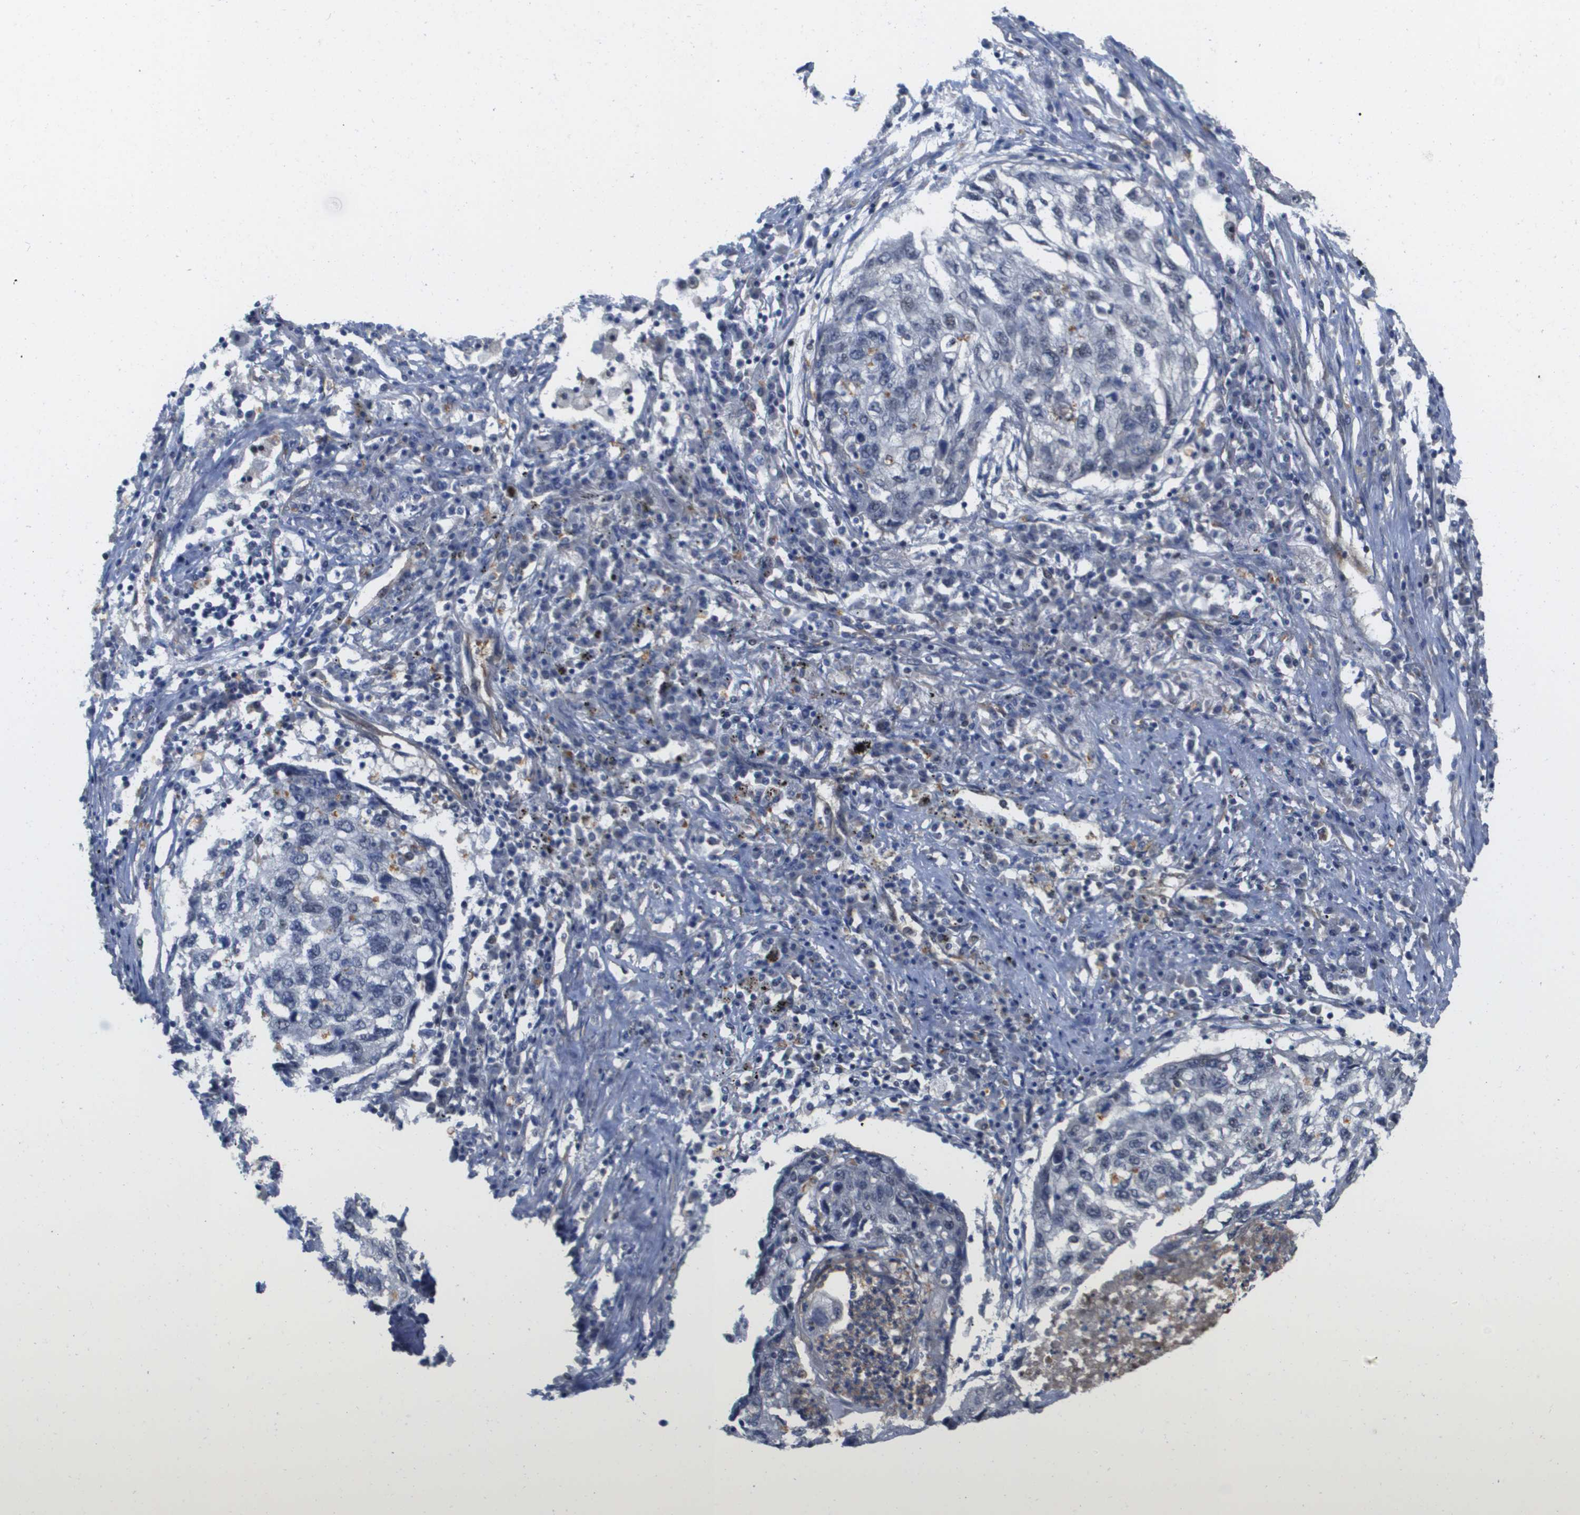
{"staining": {"intensity": "negative", "quantity": "none", "location": "none"}, "tissue": "lung cancer", "cell_type": "Tumor cells", "image_type": "cancer", "snomed": [{"axis": "morphology", "description": "Squamous cell carcinoma, NOS"}, {"axis": "topography", "description": "Lung"}], "caption": "High power microscopy micrograph of an immunohistochemistry (IHC) image of squamous cell carcinoma (lung), revealing no significant positivity in tumor cells.", "gene": "RNF112", "patient": {"sex": "female", "age": 63}}